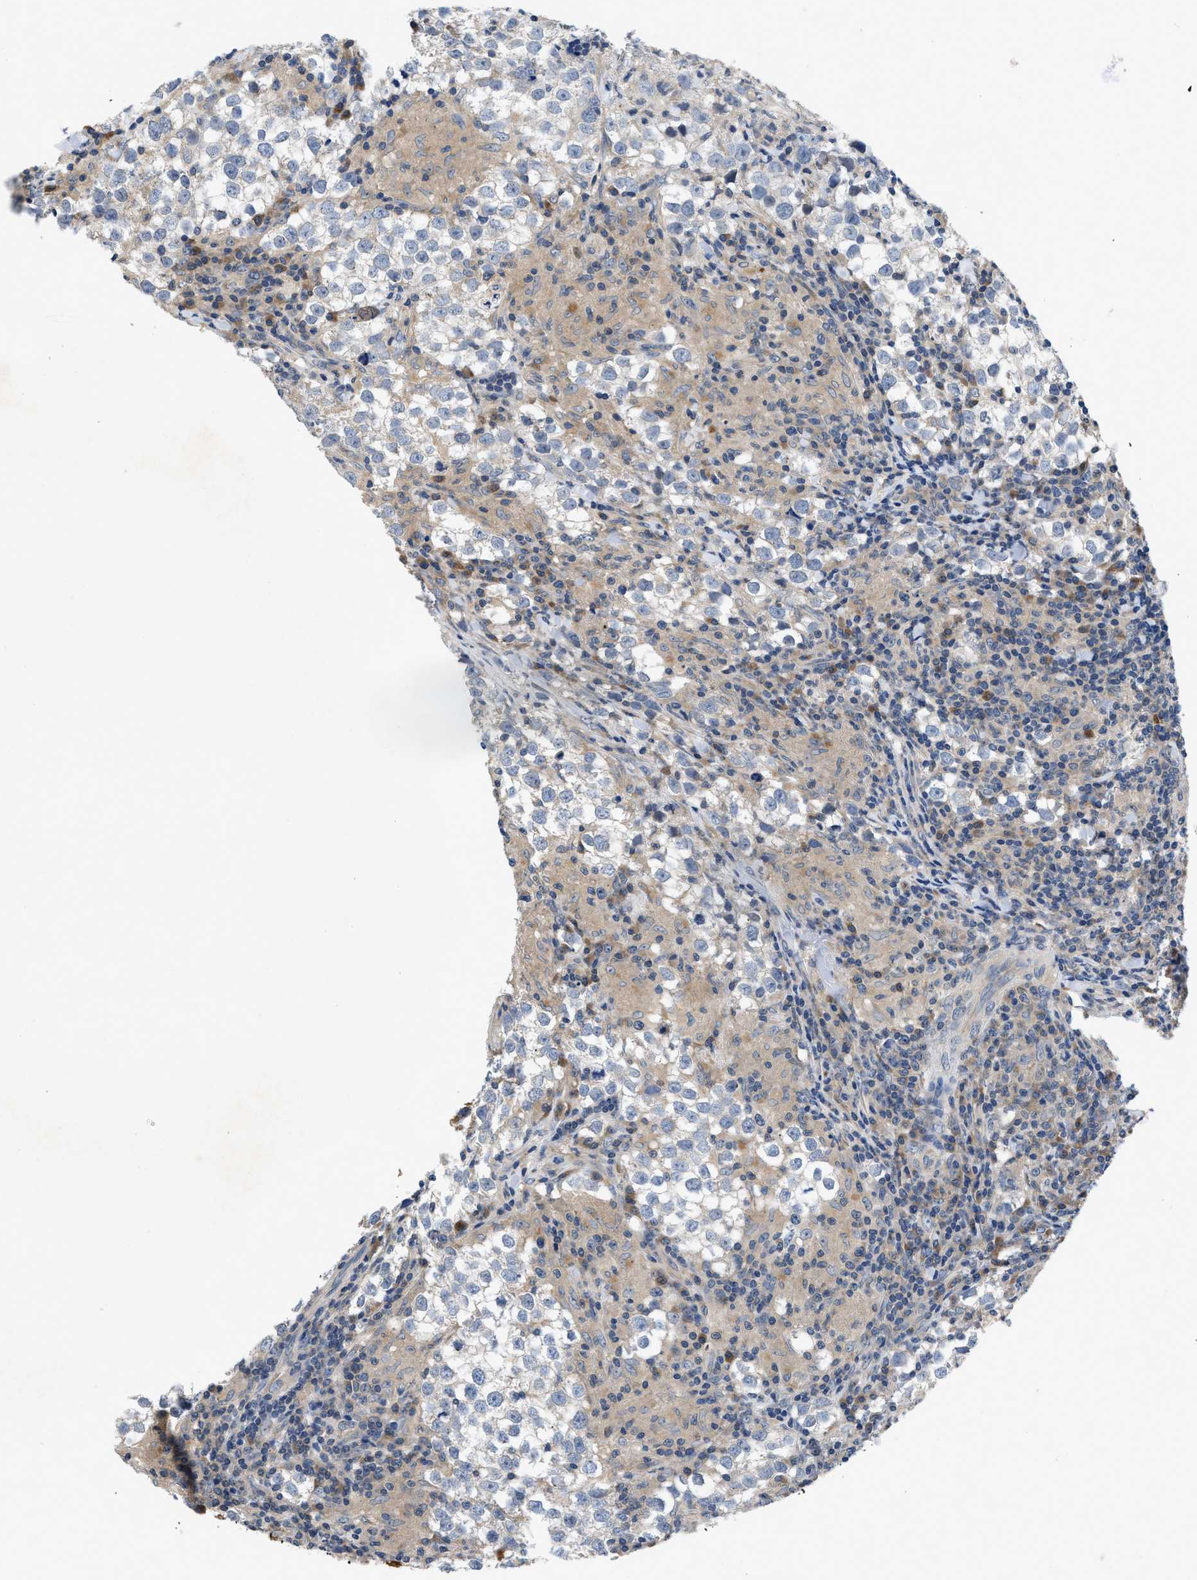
{"staining": {"intensity": "negative", "quantity": "none", "location": "none"}, "tissue": "testis cancer", "cell_type": "Tumor cells", "image_type": "cancer", "snomed": [{"axis": "morphology", "description": "Seminoma, NOS"}, {"axis": "morphology", "description": "Carcinoma, Embryonal, NOS"}, {"axis": "topography", "description": "Testis"}], "caption": "Human embryonal carcinoma (testis) stained for a protein using immunohistochemistry (IHC) shows no staining in tumor cells.", "gene": "VPS4A", "patient": {"sex": "male", "age": 36}}